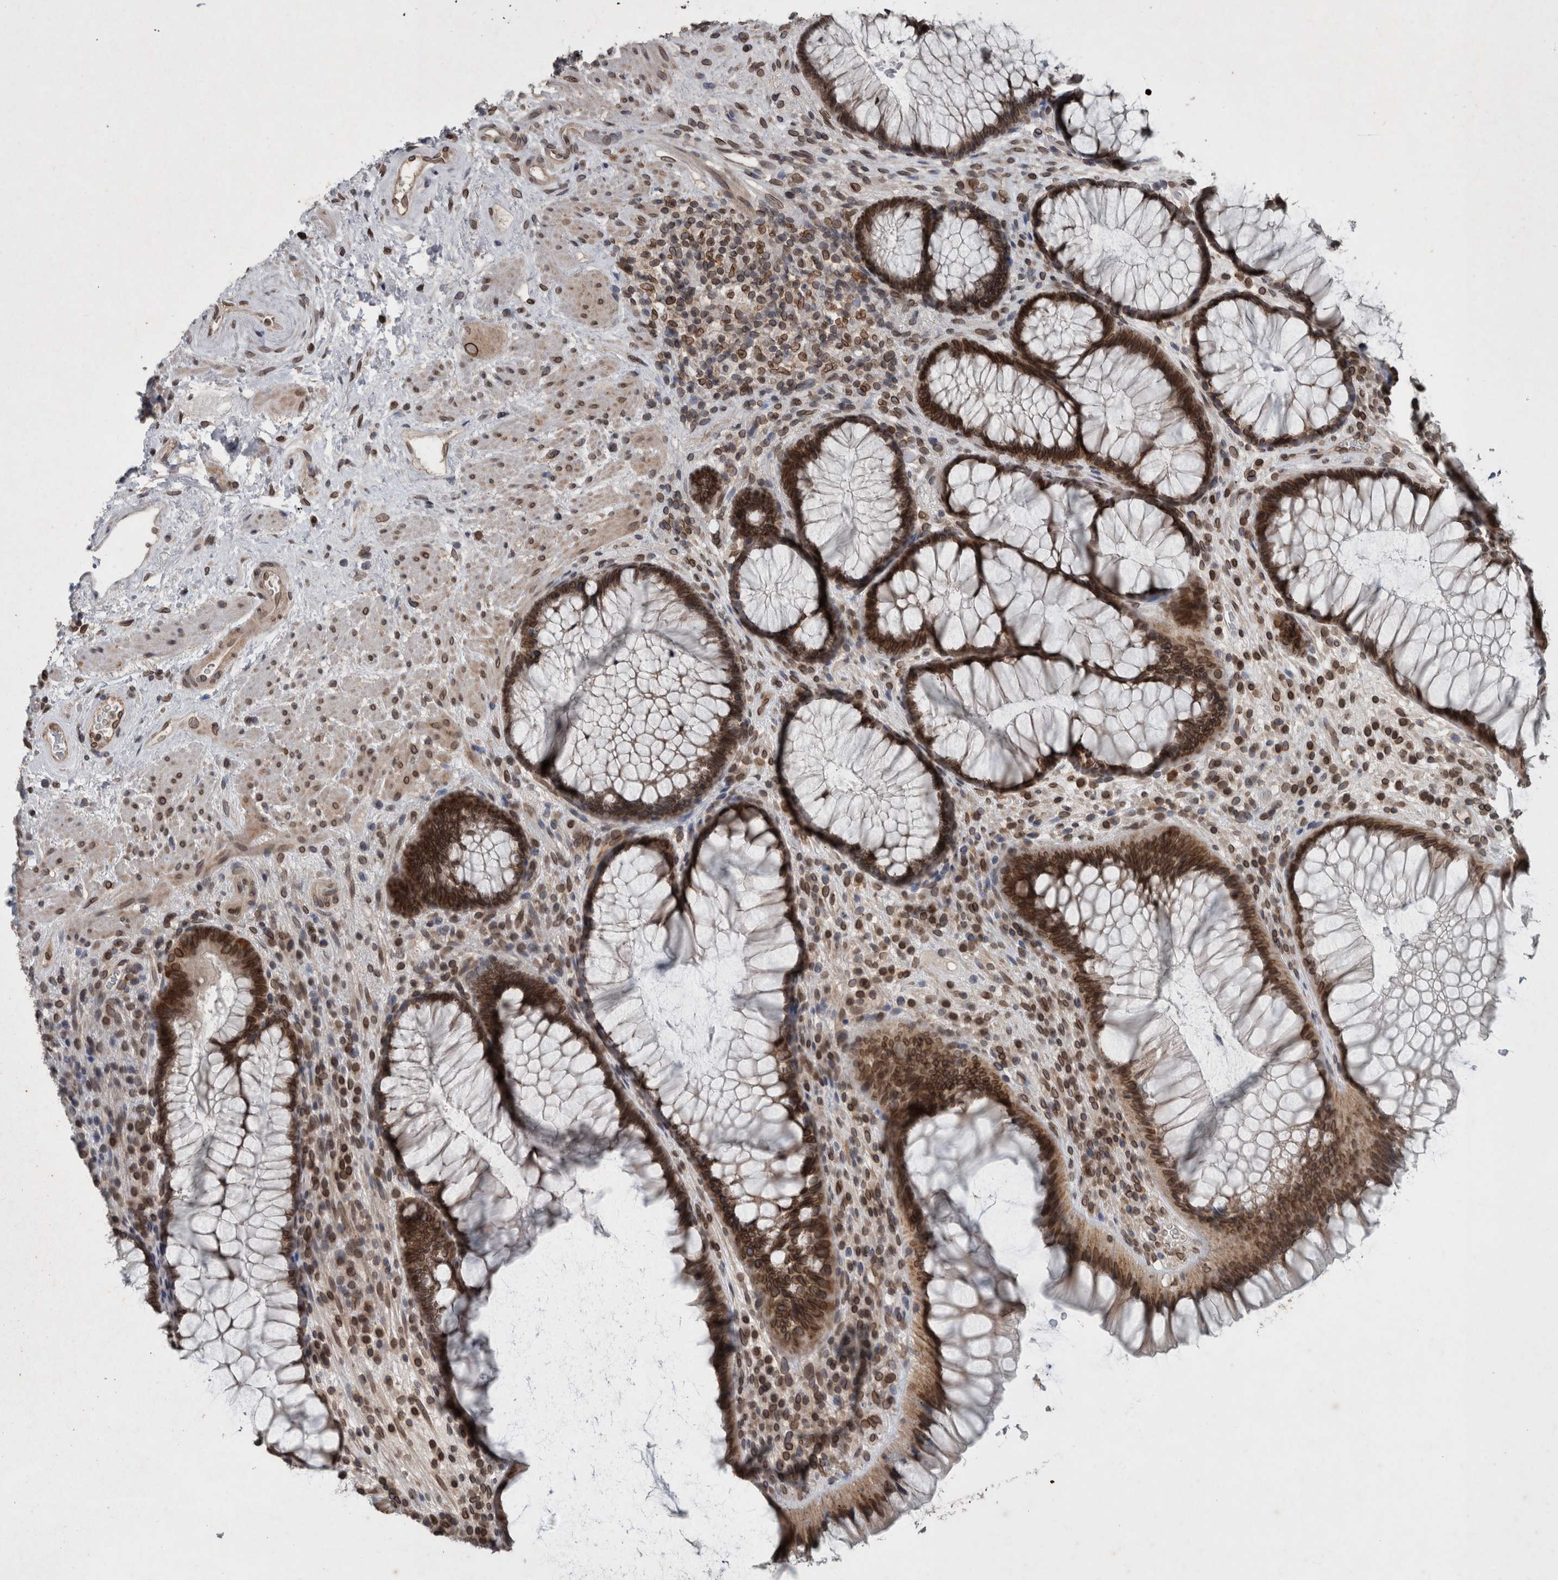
{"staining": {"intensity": "strong", "quantity": ">75%", "location": "cytoplasmic/membranous,nuclear"}, "tissue": "rectum", "cell_type": "Glandular cells", "image_type": "normal", "snomed": [{"axis": "morphology", "description": "Normal tissue, NOS"}, {"axis": "topography", "description": "Rectum"}], "caption": "This histopathology image exhibits unremarkable rectum stained with IHC to label a protein in brown. The cytoplasmic/membranous,nuclear of glandular cells show strong positivity for the protein. Nuclei are counter-stained blue.", "gene": "RANBP2", "patient": {"sex": "male", "age": 51}}